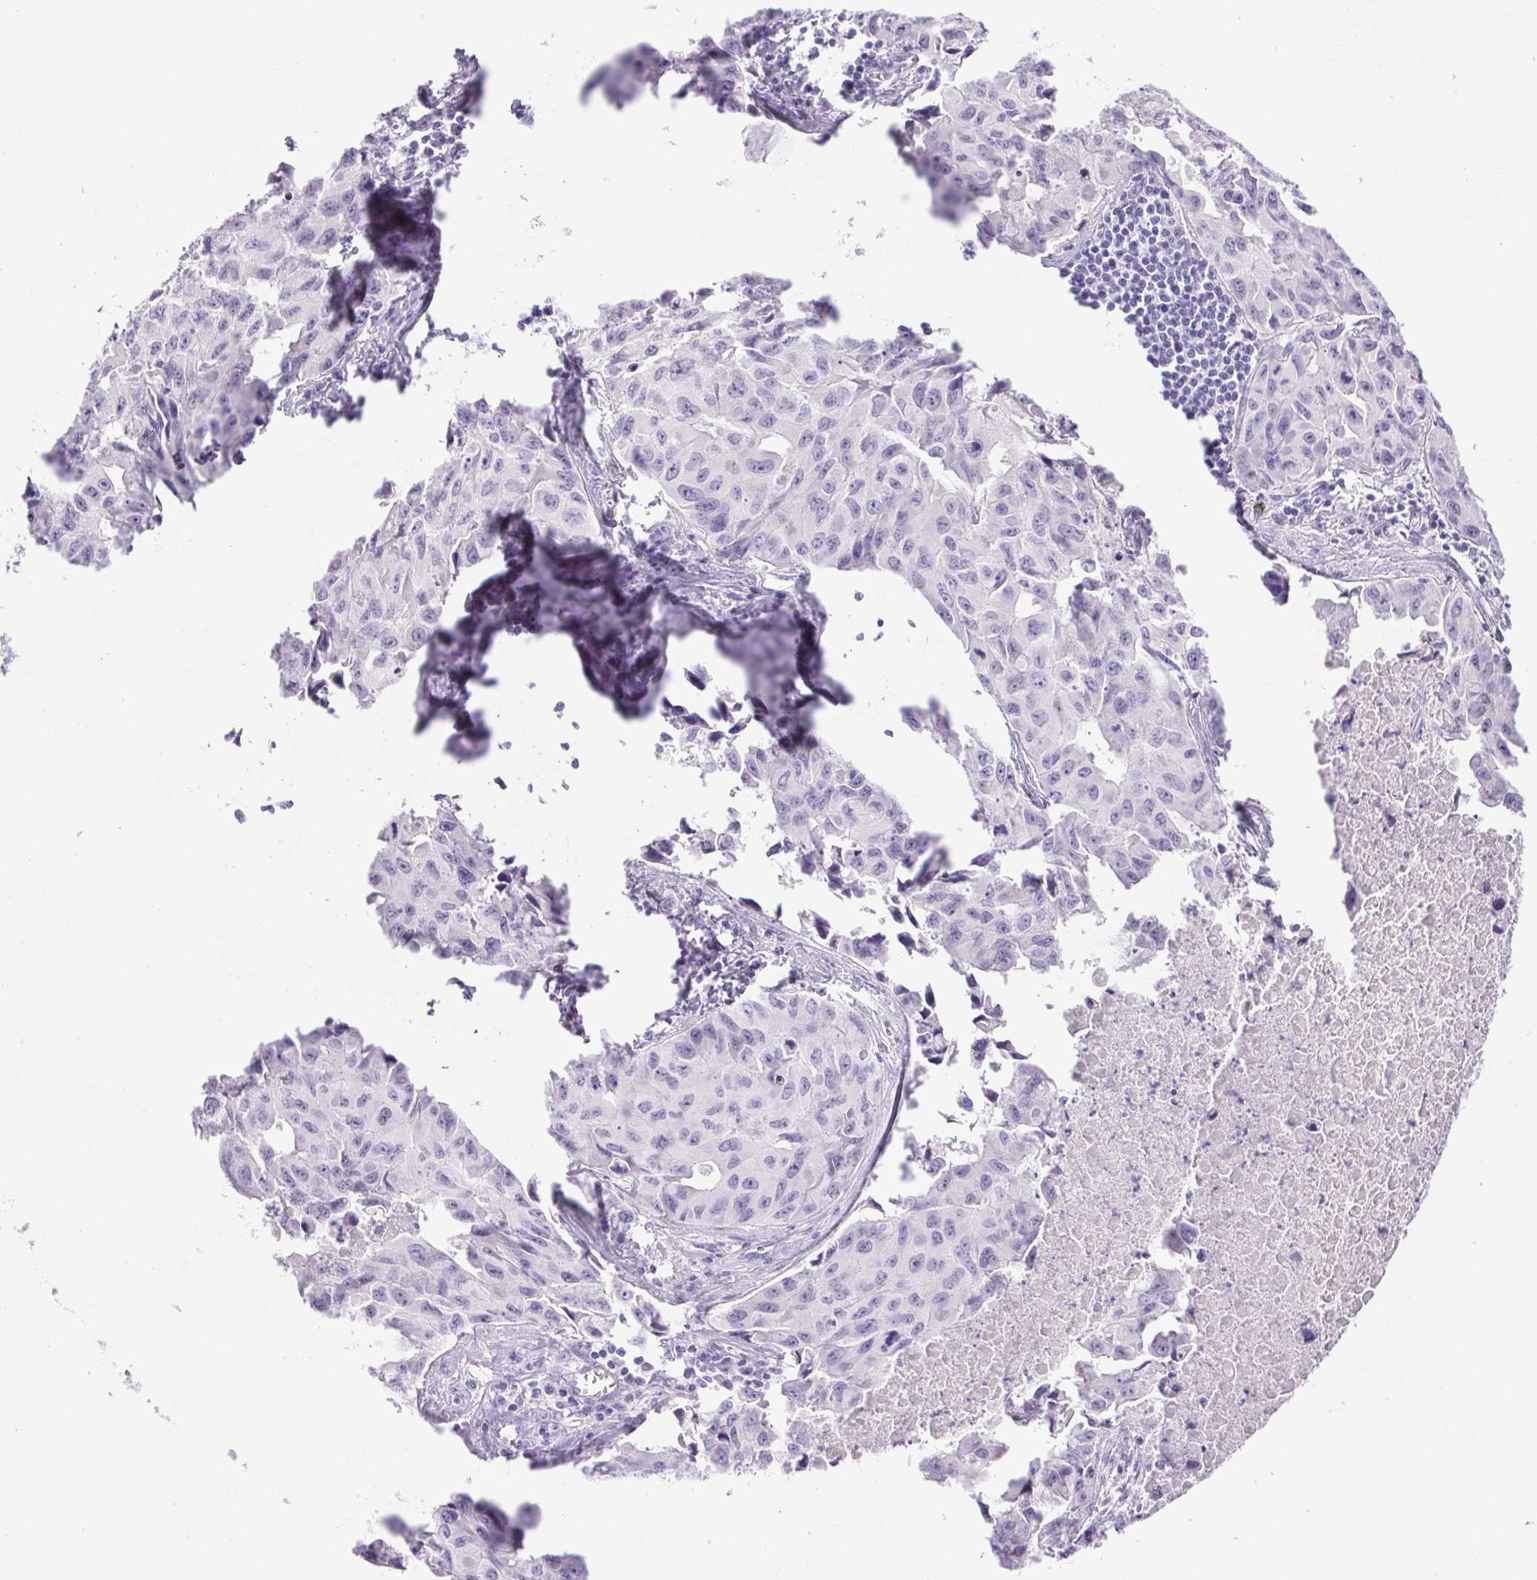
{"staining": {"intensity": "negative", "quantity": "none", "location": "none"}, "tissue": "lung cancer", "cell_type": "Tumor cells", "image_type": "cancer", "snomed": [{"axis": "morphology", "description": "Adenocarcinoma, NOS"}, {"axis": "topography", "description": "Lymph node"}, {"axis": "topography", "description": "Lung"}], "caption": "DAB (3,3'-diaminobenzidine) immunohistochemical staining of adenocarcinoma (lung) exhibits no significant positivity in tumor cells.", "gene": "PAPPA2", "patient": {"sex": "male", "age": 64}}